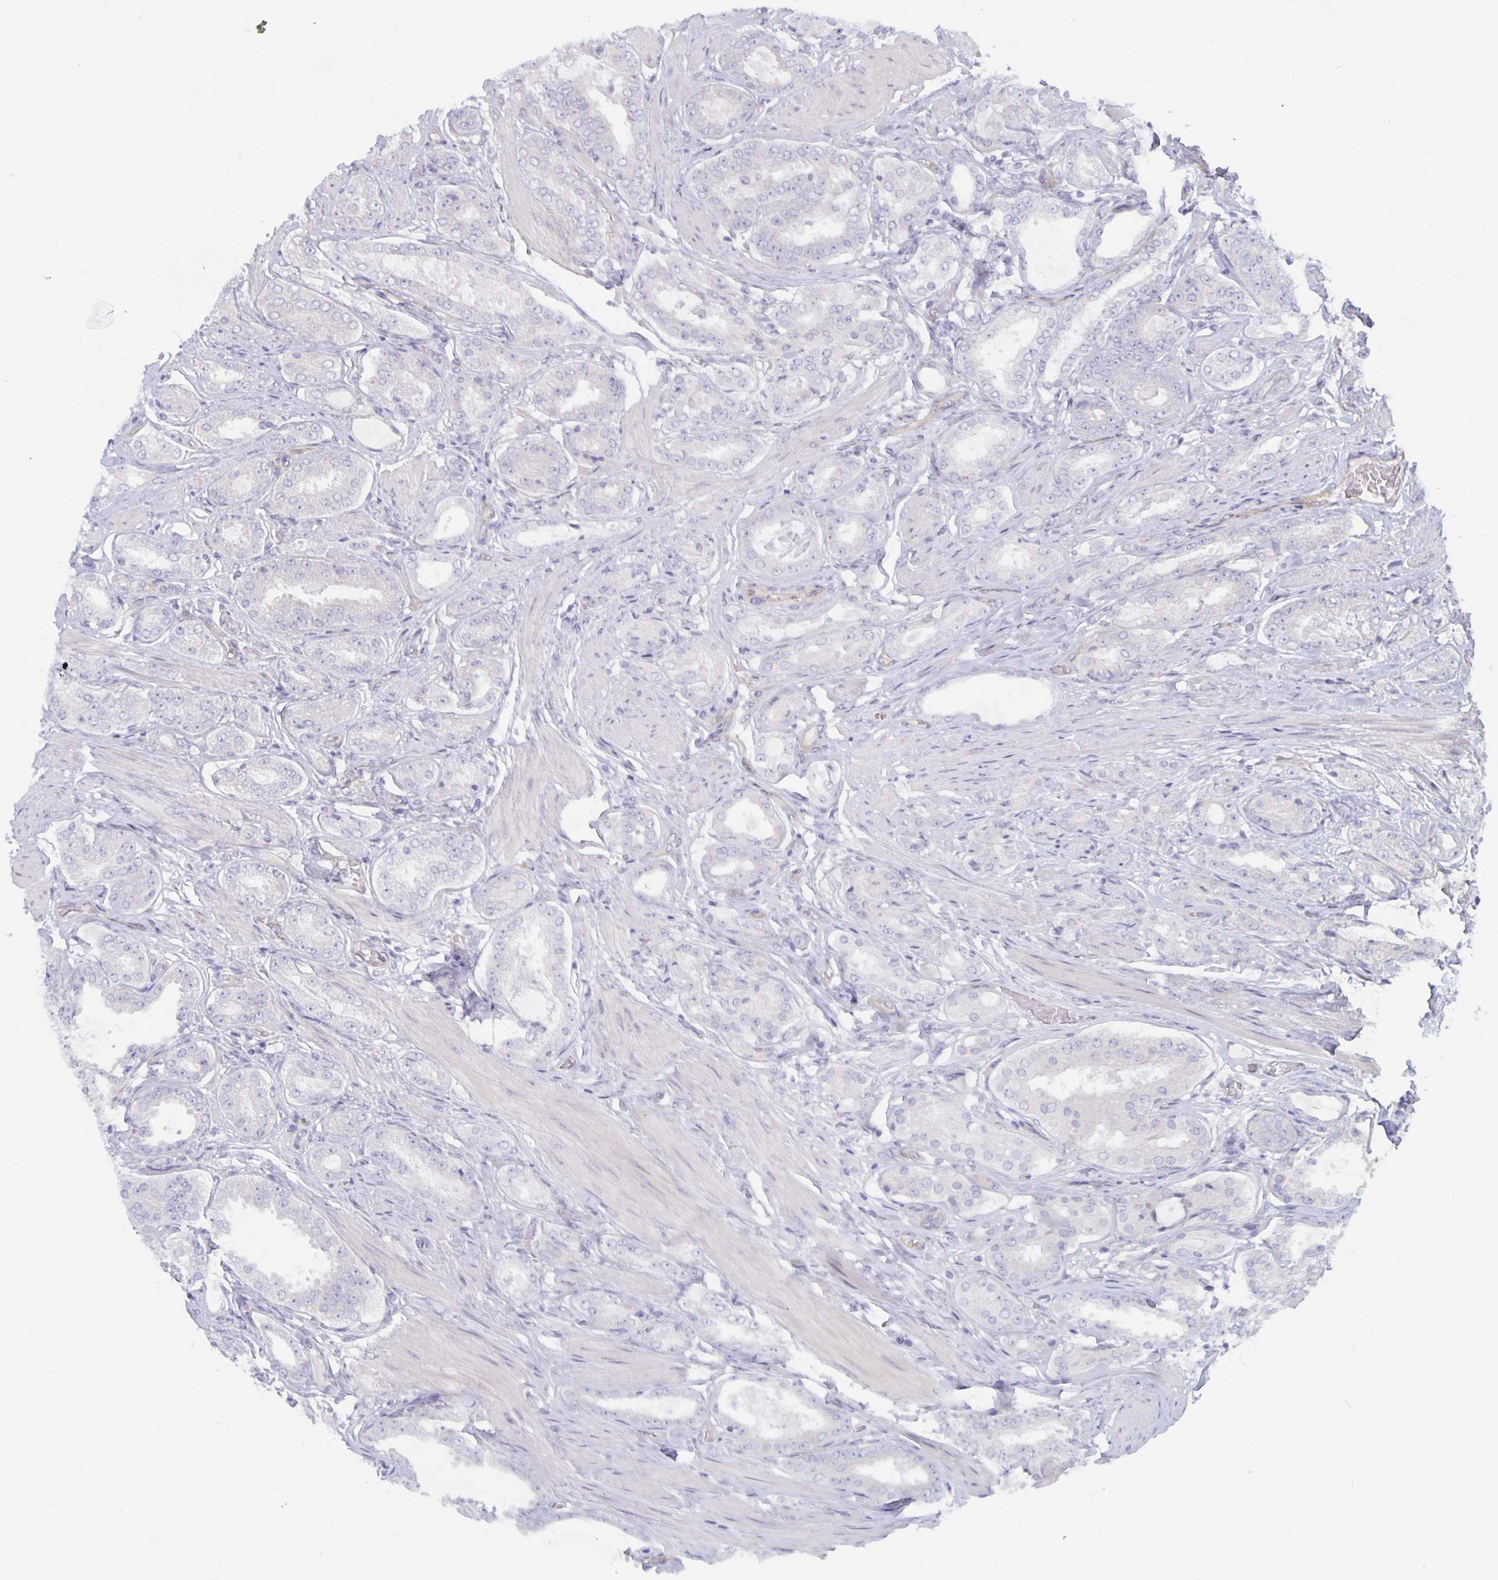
{"staining": {"intensity": "negative", "quantity": "none", "location": "none"}, "tissue": "prostate cancer", "cell_type": "Tumor cells", "image_type": "cancer", "snomed": [{"axis": "morphology", "description": "Adenocarcinoma, High grade"}, {"axis": "topography", "description": "Prostate"}], "caption": "Tumor cells are negative for brown protein staining in prostate cancer (high-grade adenocarcinoma).", "gene": "PLCB3", "patient": {"sex": "male", "age": 63}}